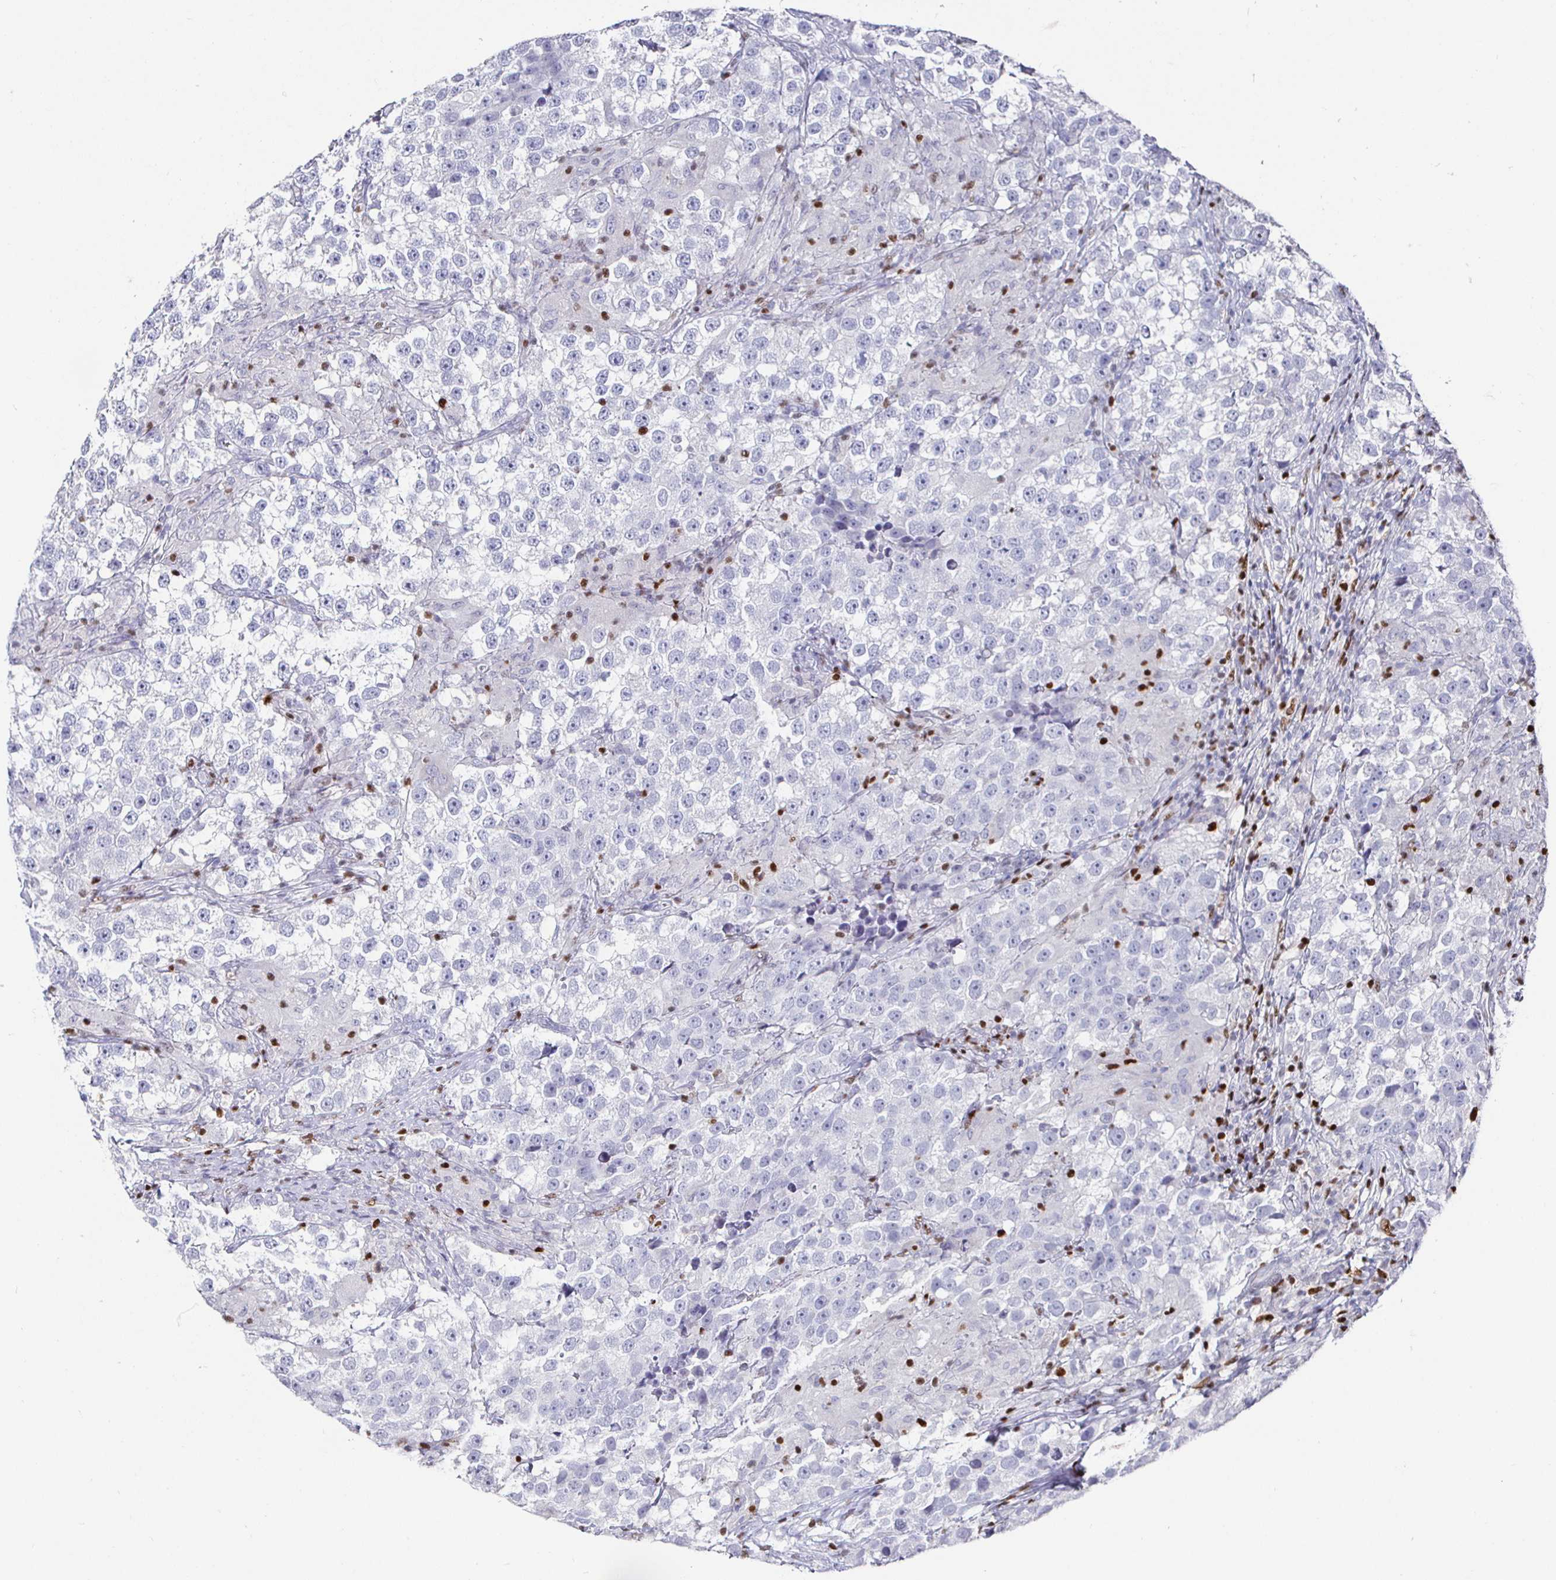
{"staining": {"intensity": "negative", "quantity": "none", "location": "none"}, "tissue": "testis cancer", "cell_type": "Tumor cells", "image_type": "cancer", "snomed": [{"axis": "morphology", "description": "Seminoma, NOS"}, {"axis": "topography", "description": "Testis"}], "caption": "High magnification brightfield microscopy of seminoma (testis) stained with DAB (brown) and counterstained with hematoxylin (blue): tumor cells show no significant staining. (Brightfield microscopy of DAB IHC at high magnification).", "gene": "RUNX2", "patient": {"sex": "male", "age": 46}}